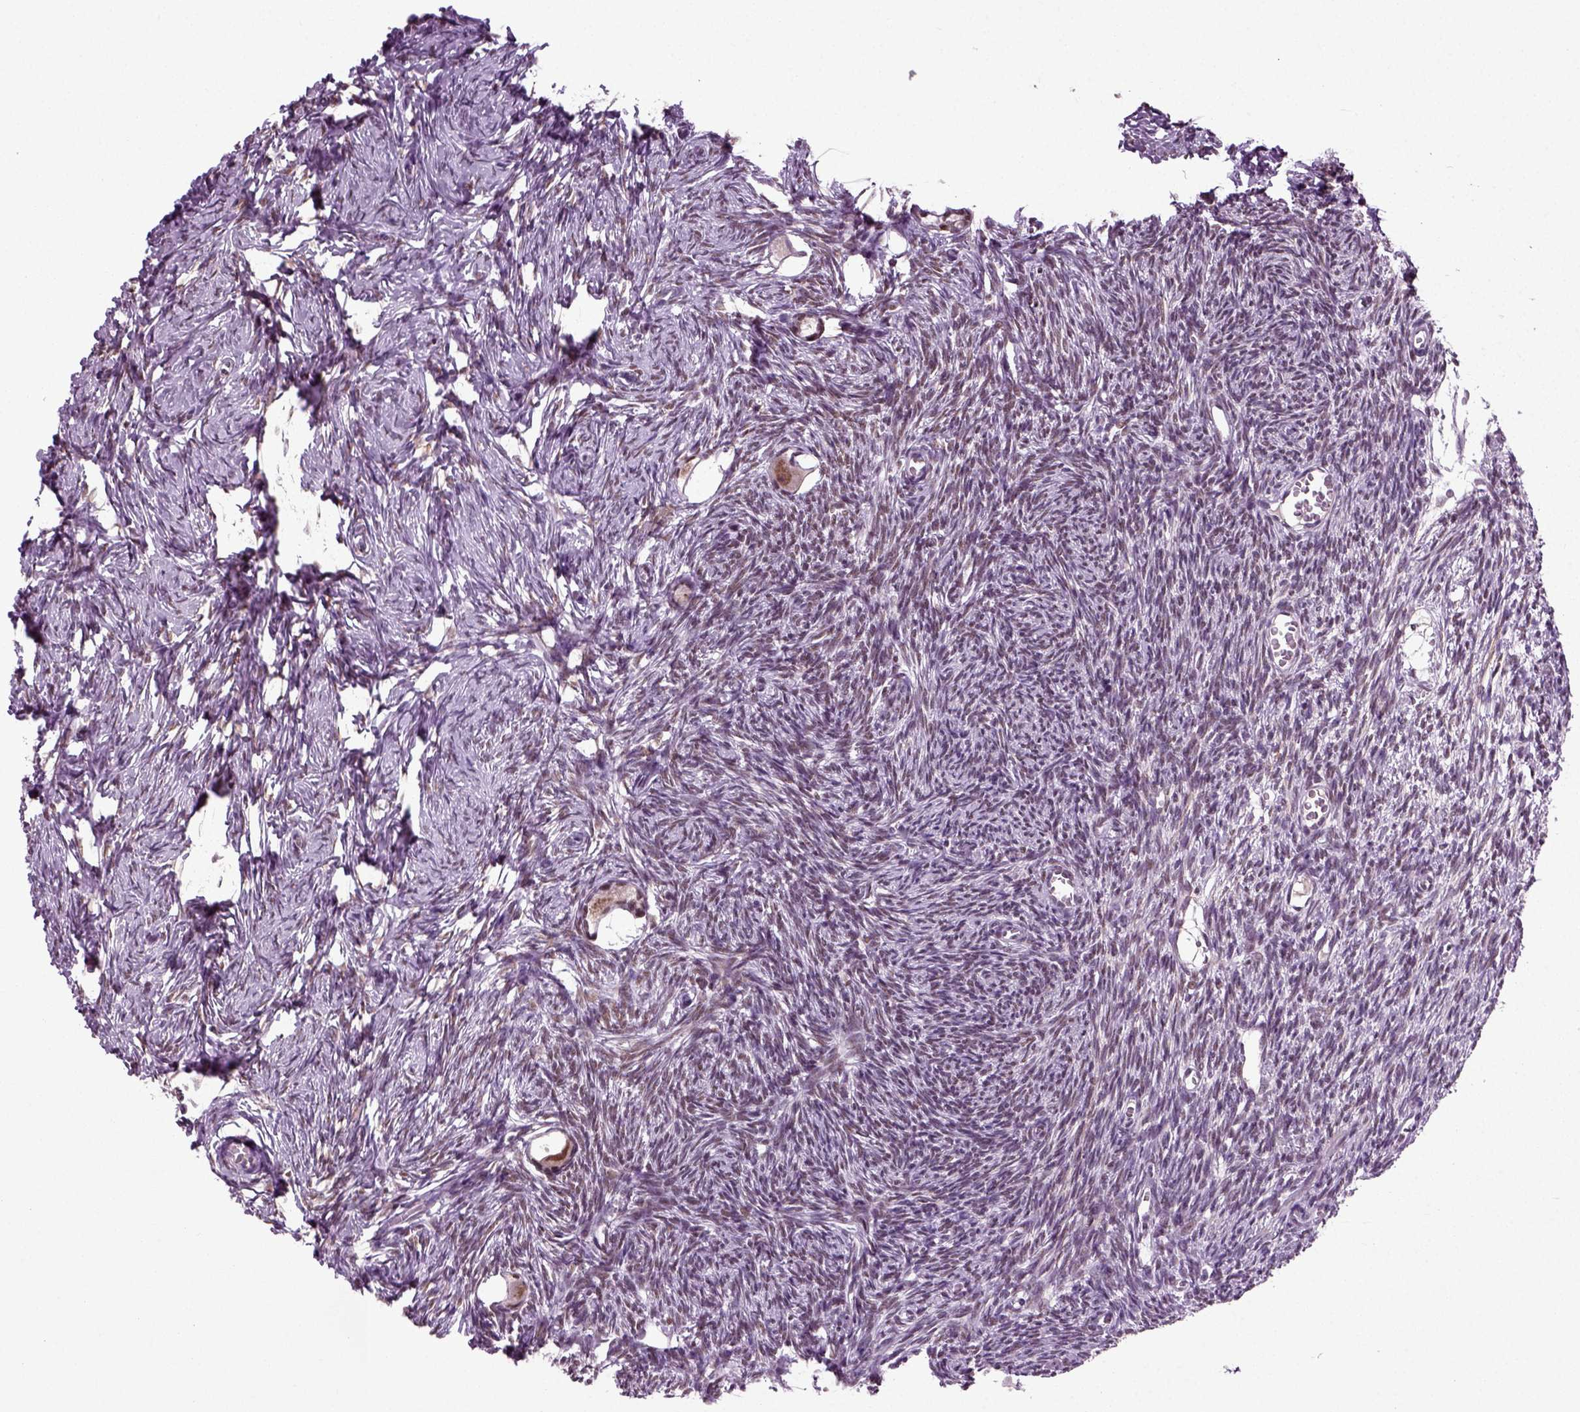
{"staining": {"intensity": "moderate", "quantity": "25%-75%", "location": "nuclear"}, "tissue": "ovary", "cell_type": "Follicle cells", "image_type": "normal", "snomed": [{"axis": "morphology", "description": "Normal tissue, NOS"}, {"axis": "topography", "description": "Ovary"}], "caption": "DAB immunohistochemical staining of unremarkable ovary exhibits moderate nuclear protein expression in approximately 25%-75% of follicle cells.", "gene": "RCOR3", "patient": {"sex": "female", "age": 27}}